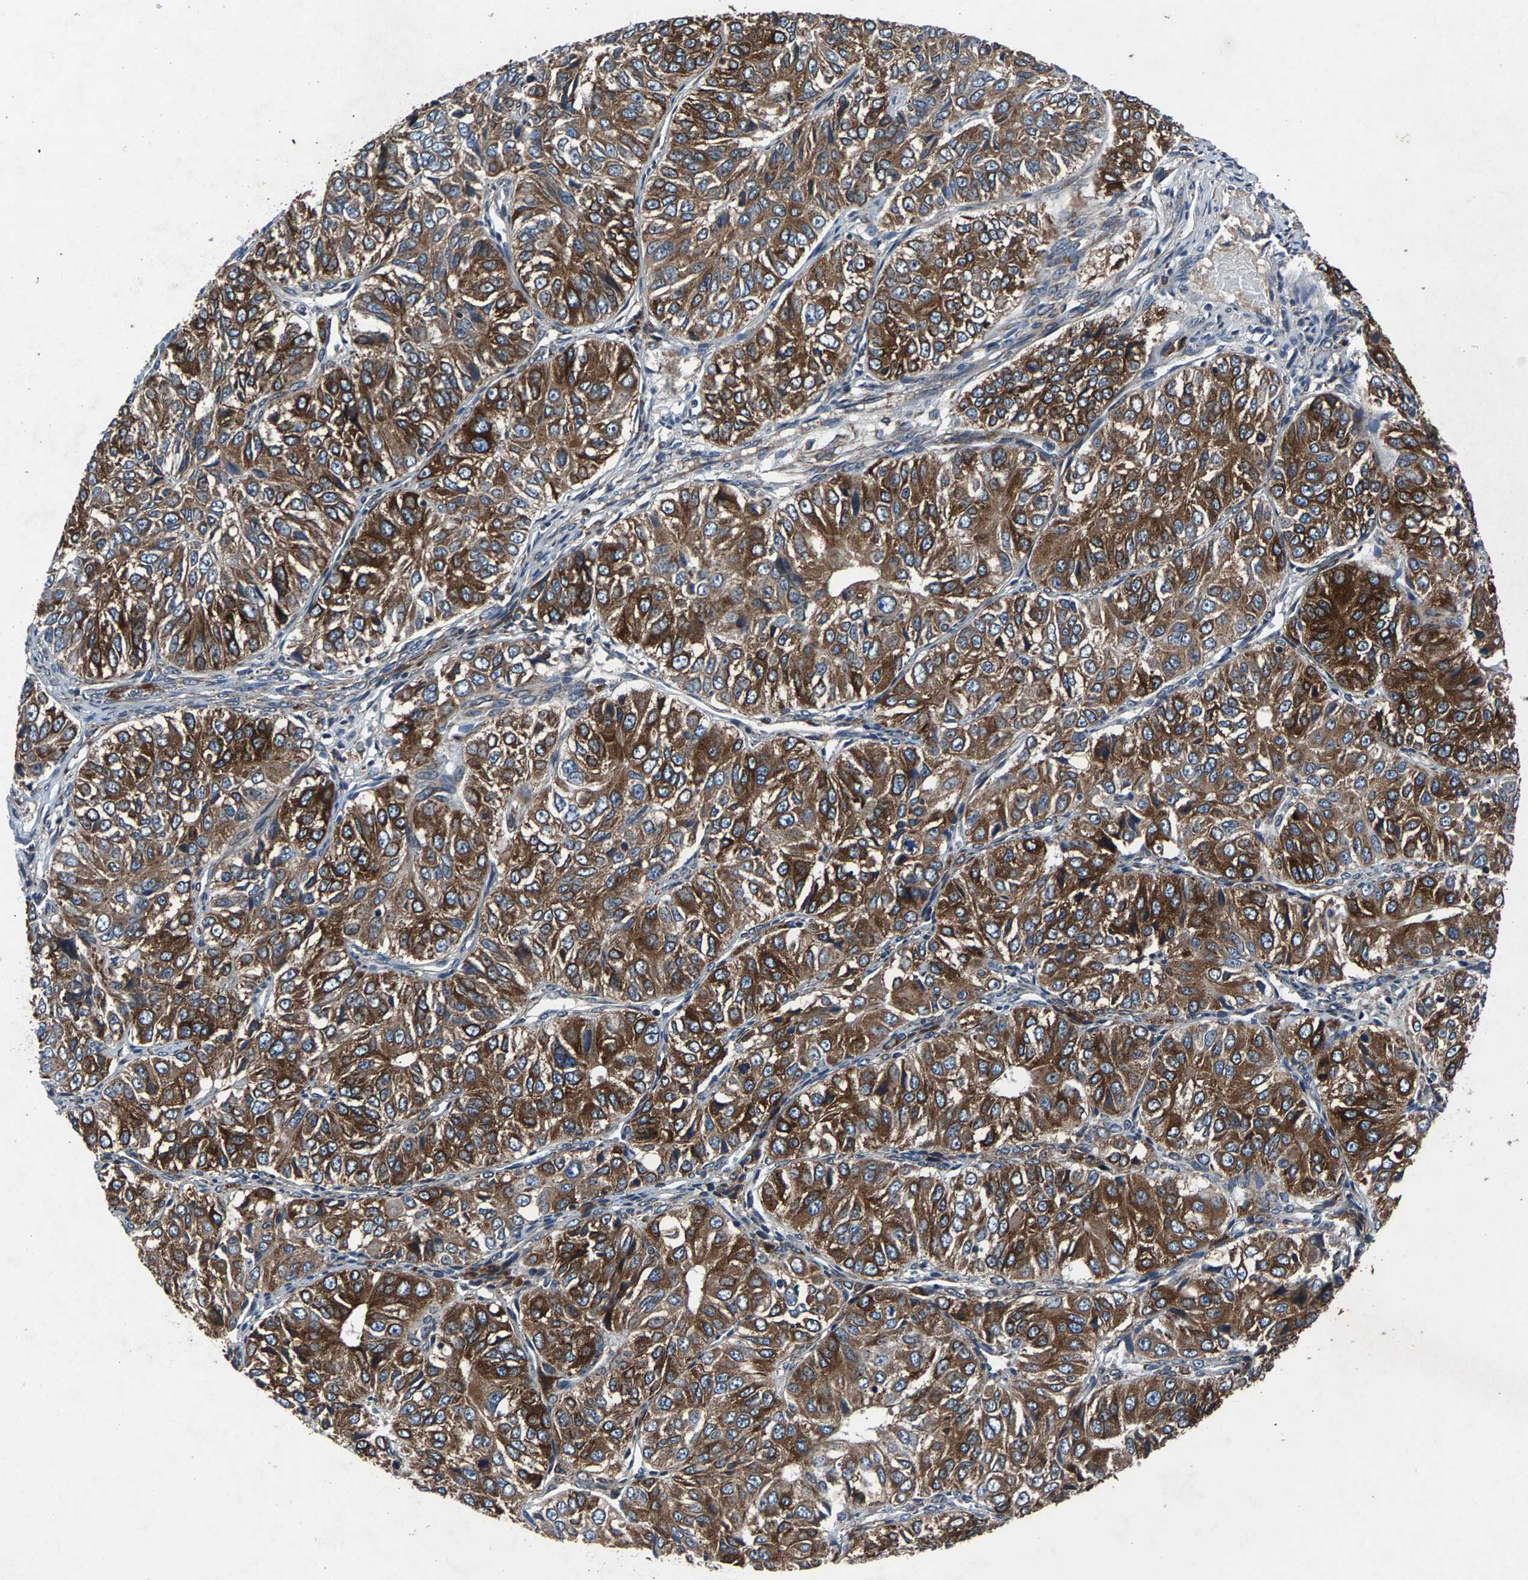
{"staining": {"intensity": "strong", "quantity": ">75%", "location": "cytoplasmic/membranous"}, "tissue": "ovarian cancer", "cell_type": "Tumor cells", "image_type": "cancer", "snomed": [{"axis": "morphology", "description": "Carcinoma, endometroid"}, {"axis": "topography", "description": "Ovary"}], "caption": "DAB immunohistochemical staining of ovarian cancer (endometroid carcinoma) shows strong cytoplasmic/membranous protein staining in approximately >75% of tumor cells.", "gene": "LPCAT1", "patient": {"sex": "female", "age": 51}}